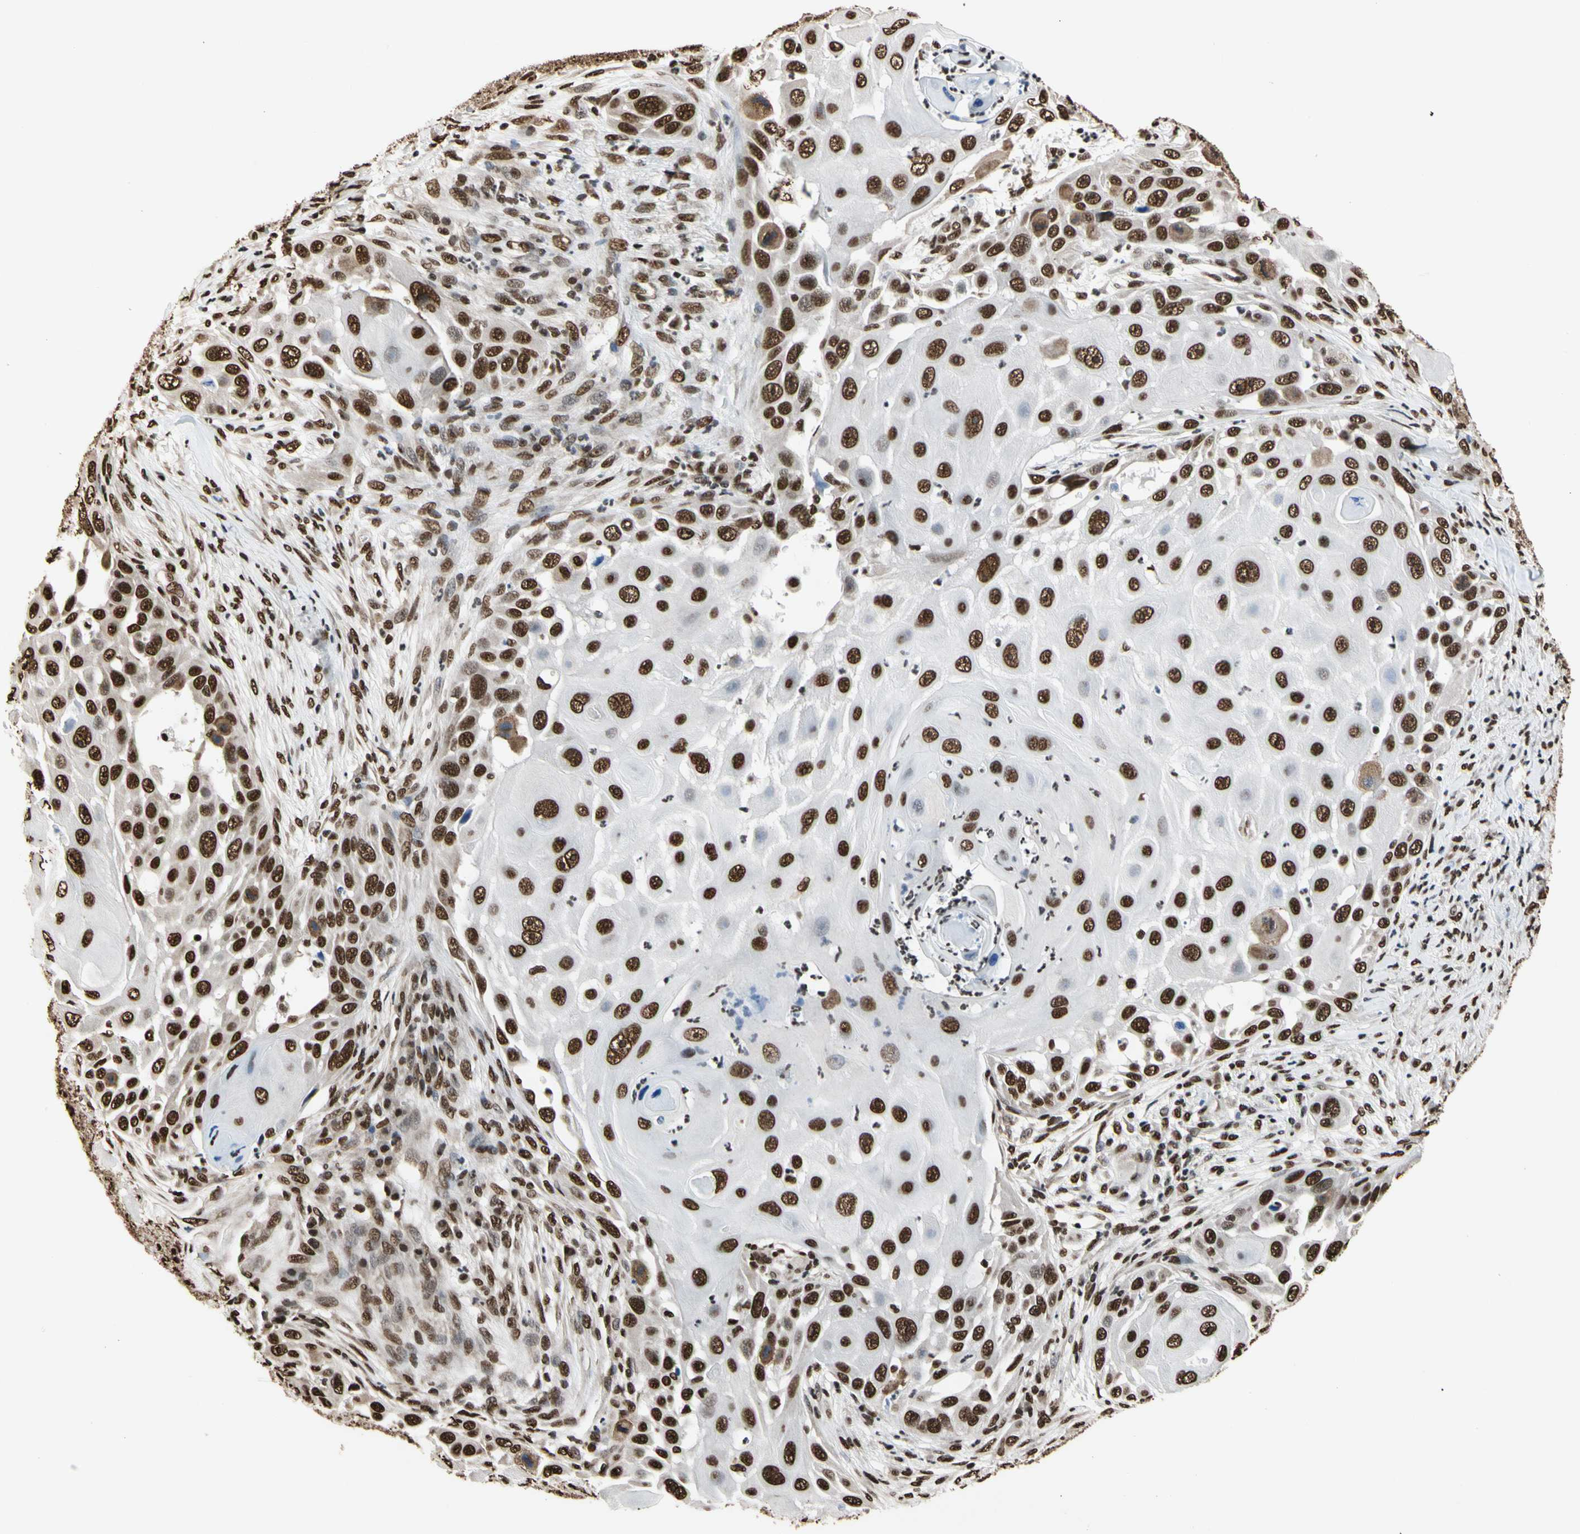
{"staining": {"intensity": "strong", "quantity": ">75%", "location": "nuclear"}, "tissue": "skin cancer", "cell_type": "Tumor cells", "image_type": "cancer", "snomed": [{"axis": "morphology", "description": "Squamous cell carcinoma, NOS"}, {"axis": "topography", "description": "Skin"}], "caption": "Immunohistochemistry photomicrograph of neoplastic tissue: human skin cancer stained using IHC exhibits high levels of strong protein expression localized specifically in the nuclear of tumor cells, appearing as a nuclear brown color.", "gene": "HNRNPK", "patient": {"sex": "female", "age": 44}}